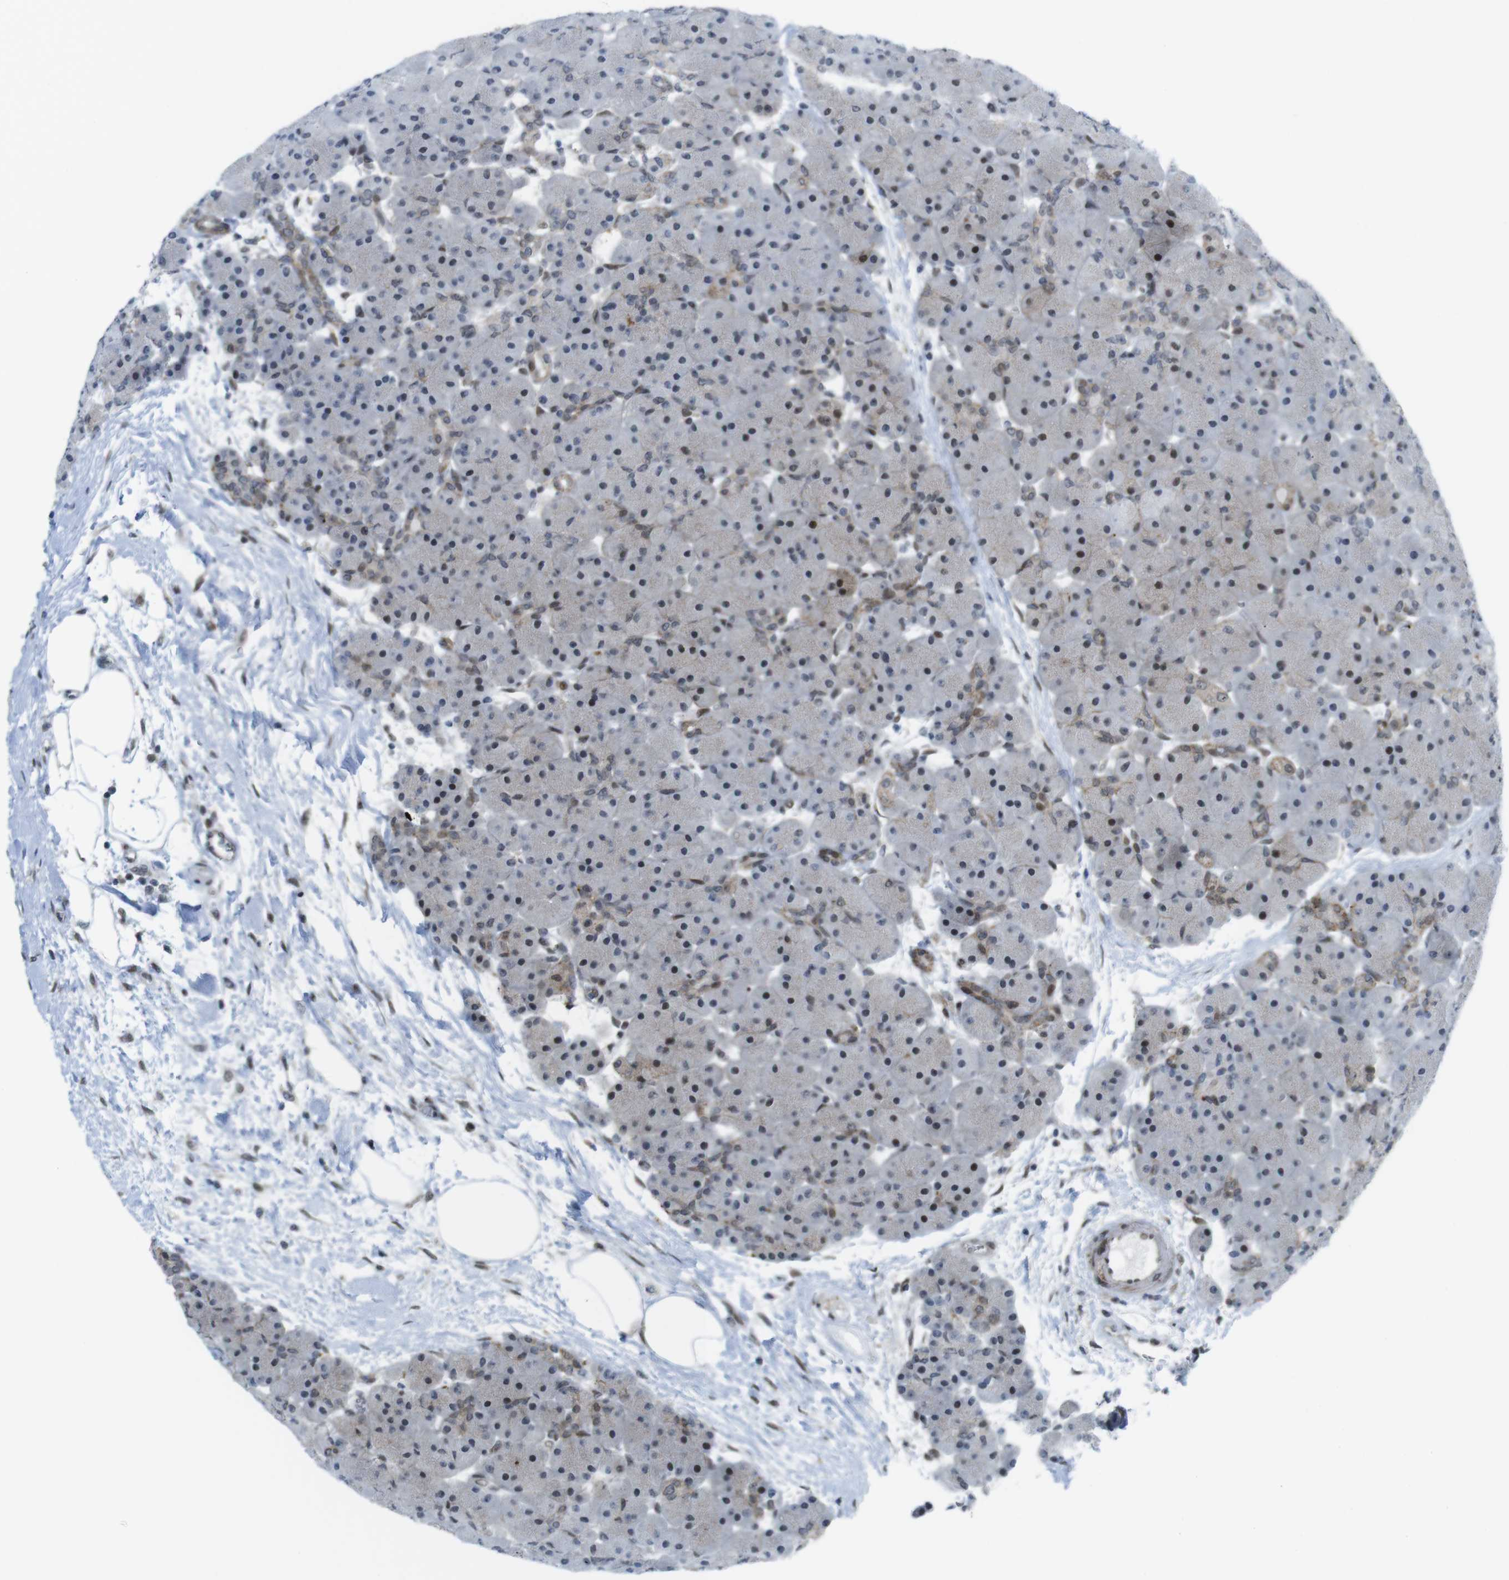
{"staining": {"intensity": "moderate", "quantity": "<25%", "location": "cytoplasmic/membranous,nuclear"}, "tissue": "pancreas", "cell_type": "Exocrine glandular cells", "image_type": "normal", "snomed": [{"axis": "morphology", "description": "Normal tissue, NOS"}, {"axis": "topography", "description": "Pancreas"}], "caption": "IHC staining of benign pancreas, which displays low levels of moderate cytoplasmic/membranous,nuclear staining in approximately <25% of exocrine glandular cells indicating moderate cytoplasmic/membranous,nuclear protein expression. The staining was performed using DAB (3,3'-diaminobenzidine) (brown) for protein detection and nuclei were counterstained in hematoxylin (blue).", "gene": "UBB", "patient": {"sex": "male", "age": 66}}